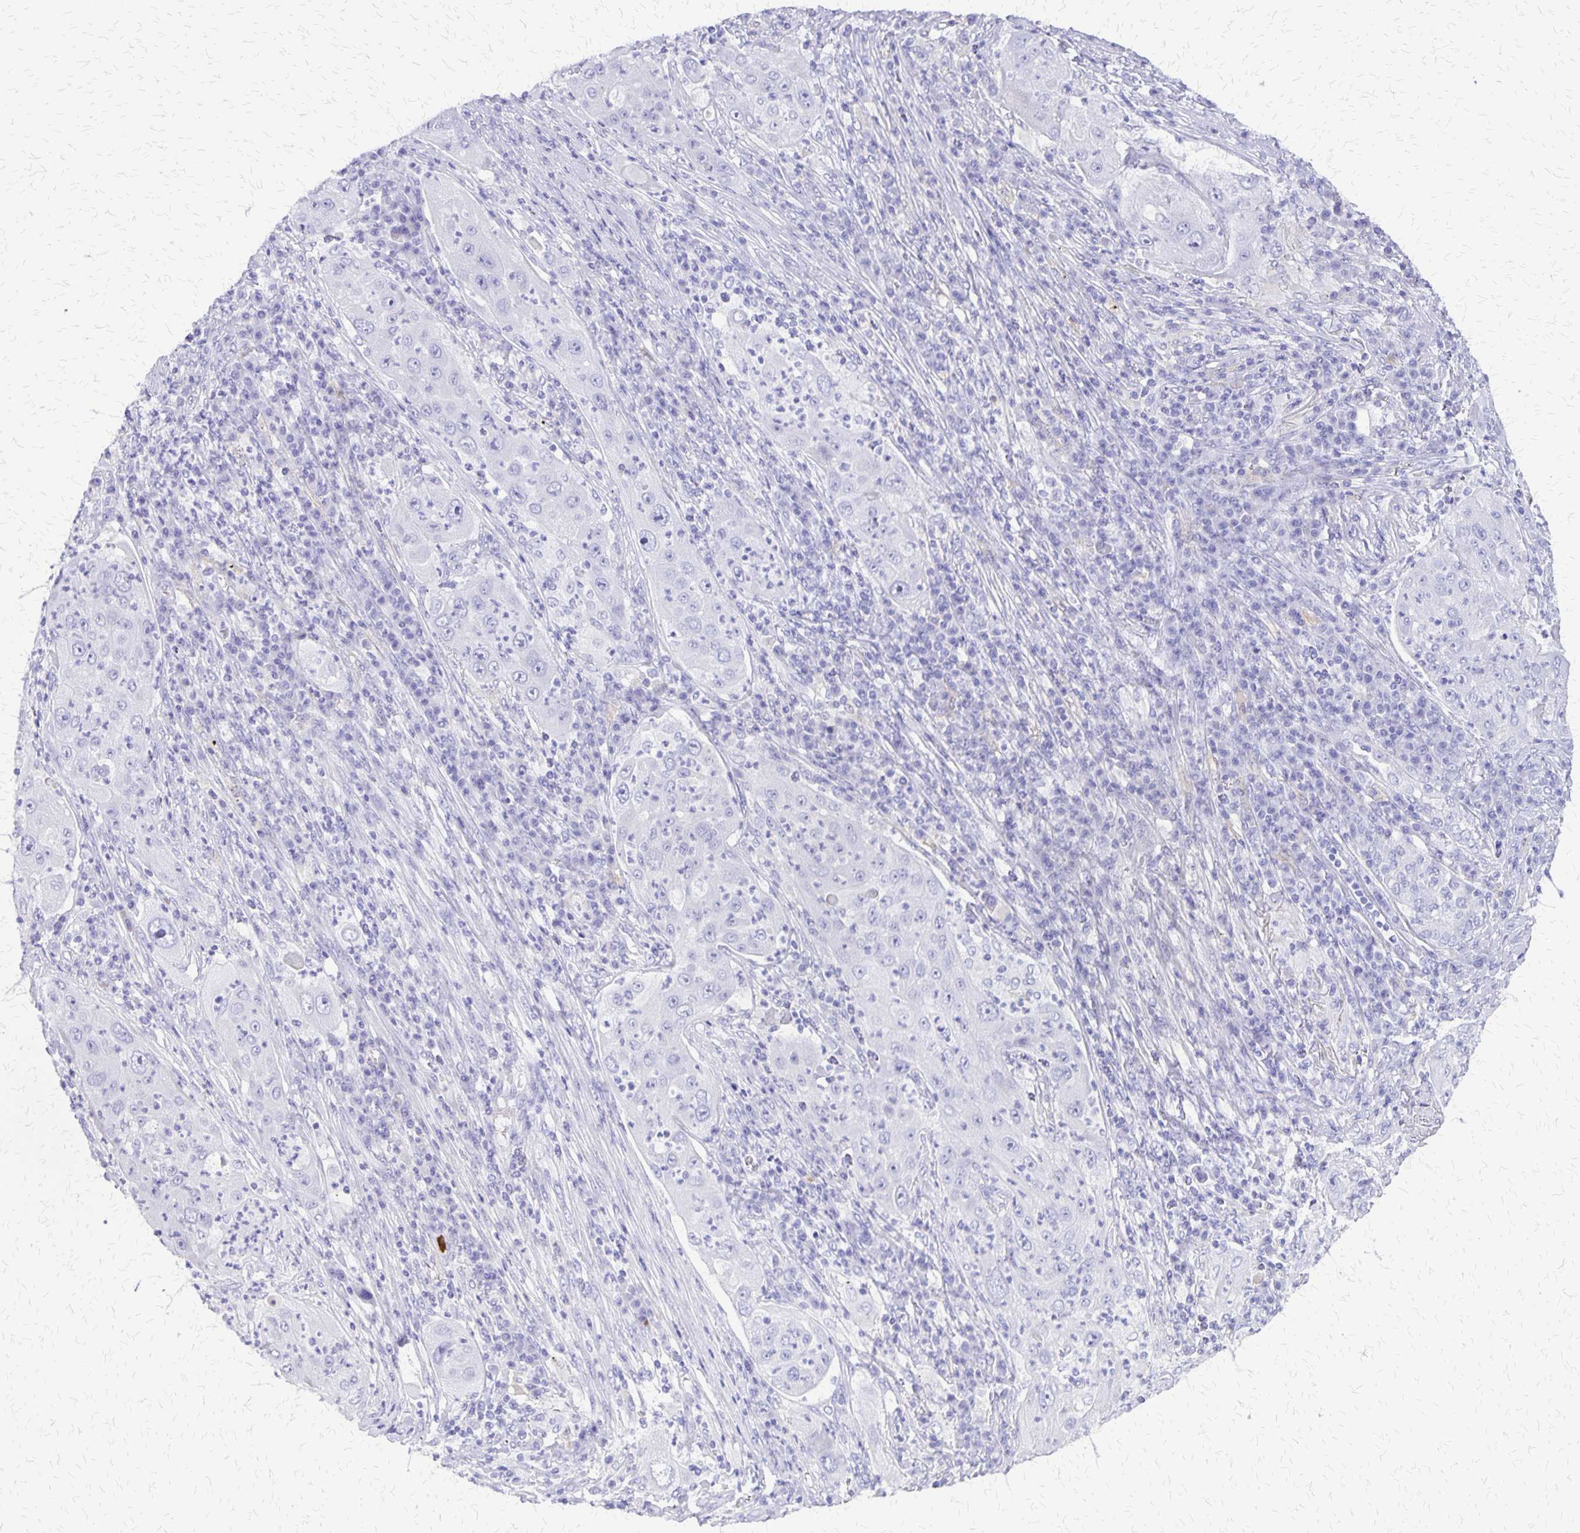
{"staining": {"intensity": "negative", "quantity": "none", "location": "none"}, "tissue": "lung cancer", "cell_type": "Tumor cells", "image_type": "cancer", "snomed": [{"axis": "morphology", "description": "Squamous cell carcinoma, NOS"}, {"axis": "topography", "description": "Lung"}], "caption": "Immunohistochemical staining of human squamous cell carcinoma (lung) demonstrates no significant positivity in tumor cells.", "gene": "SLC13A2", "patient": {"sex": "female", "age": 59}}